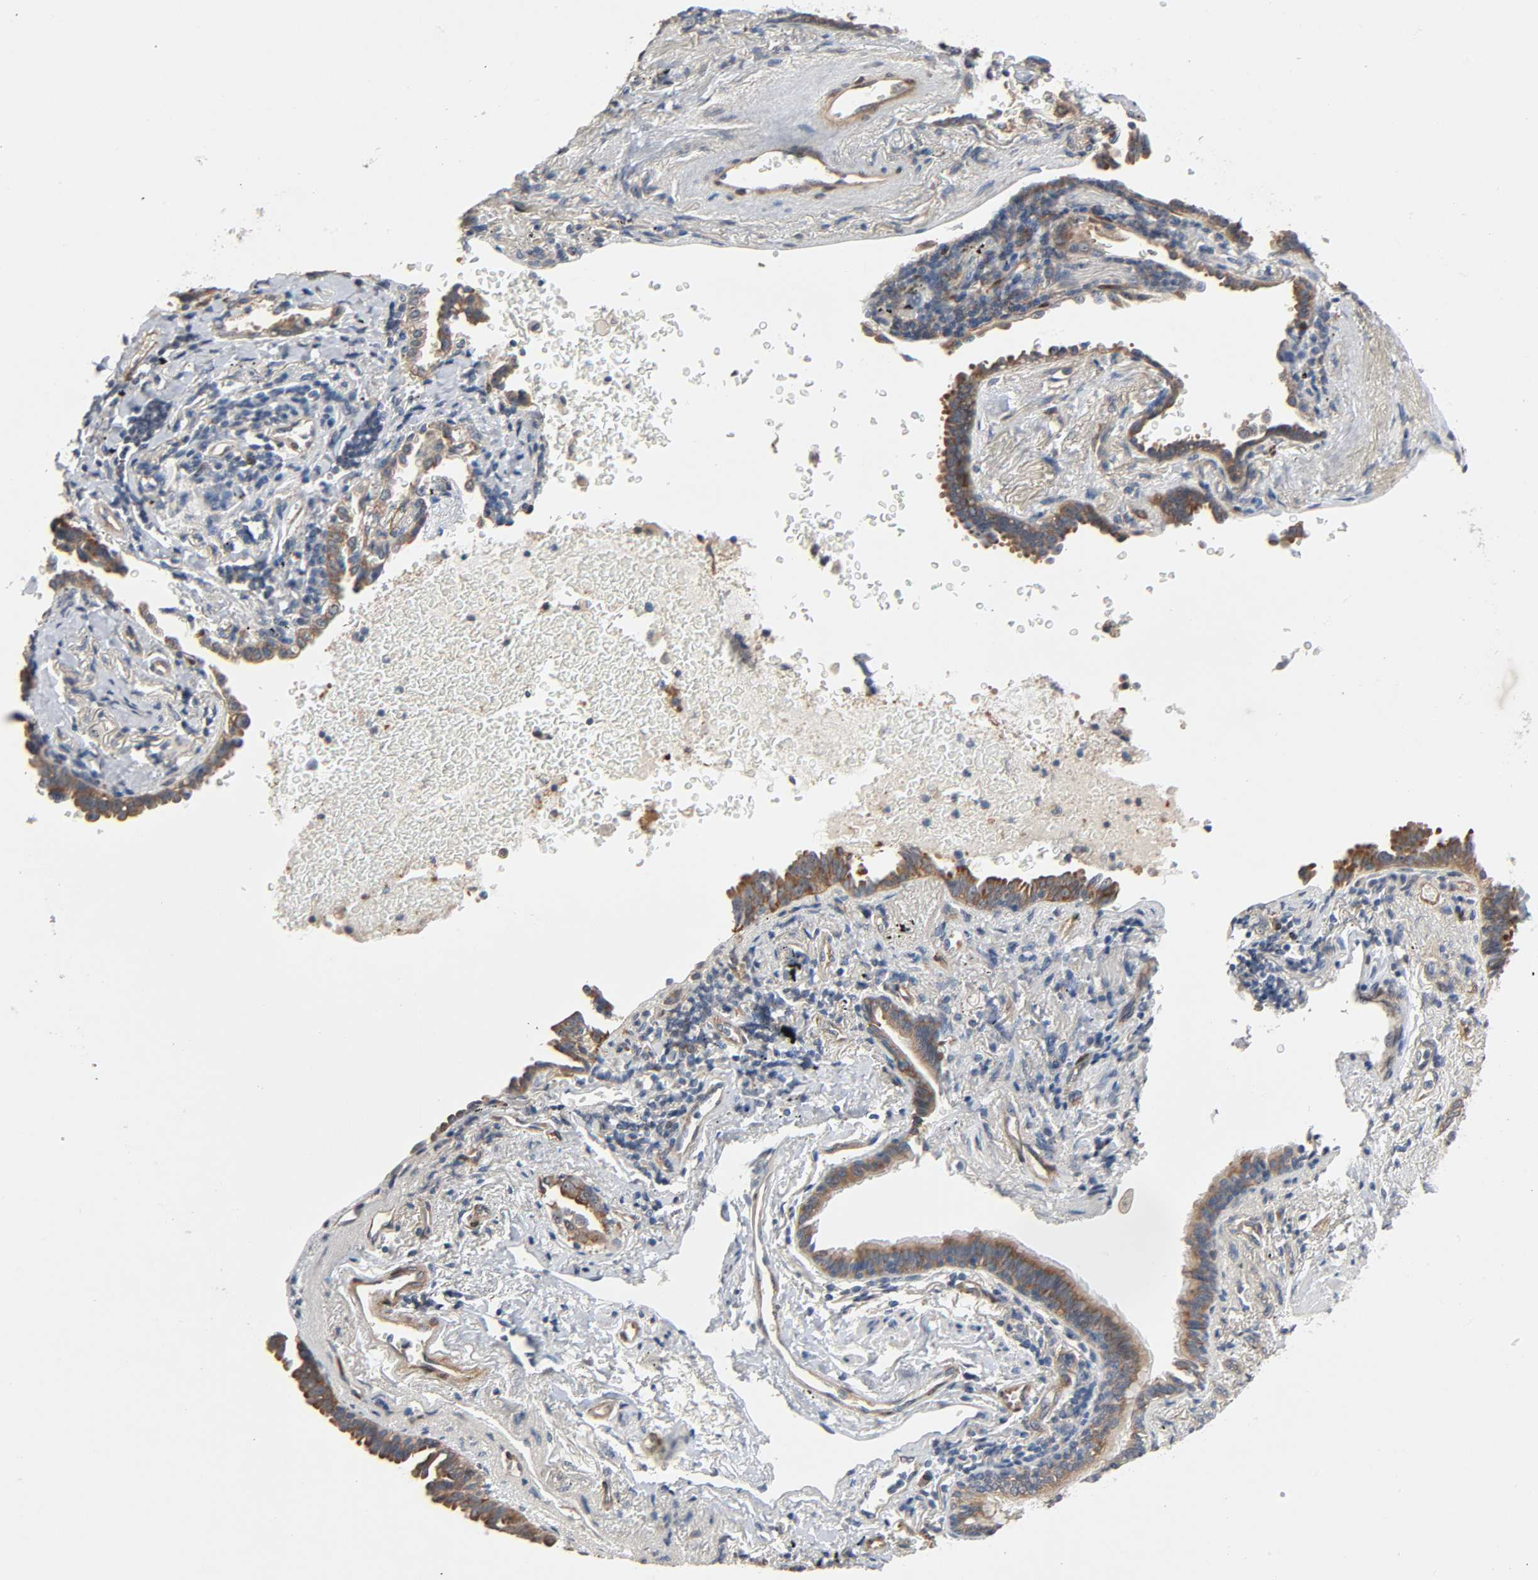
{"staining": {"intensity": "moderate", "quantity": ">75%", "location": "cytoplasmic/membranous"}, "tissue": "lung cancer", "cell_type": "Tumor cells", "image_type": "cancer", "snomed": [{"axis": "morphology", "description": "Adenocarcinoma, NOS"}, {"axis": "topography", "description": "Lung"}], "caption": "A high-resolution image shows immunohistochemistry (IHC) staining of adenocarcinoma (lung), which displays moderate cytoplasmic/membranous positivity in approximately >75% of tumor cells.", "gene": "PTK2", "patient": {"sex": "female", "age": 64}}